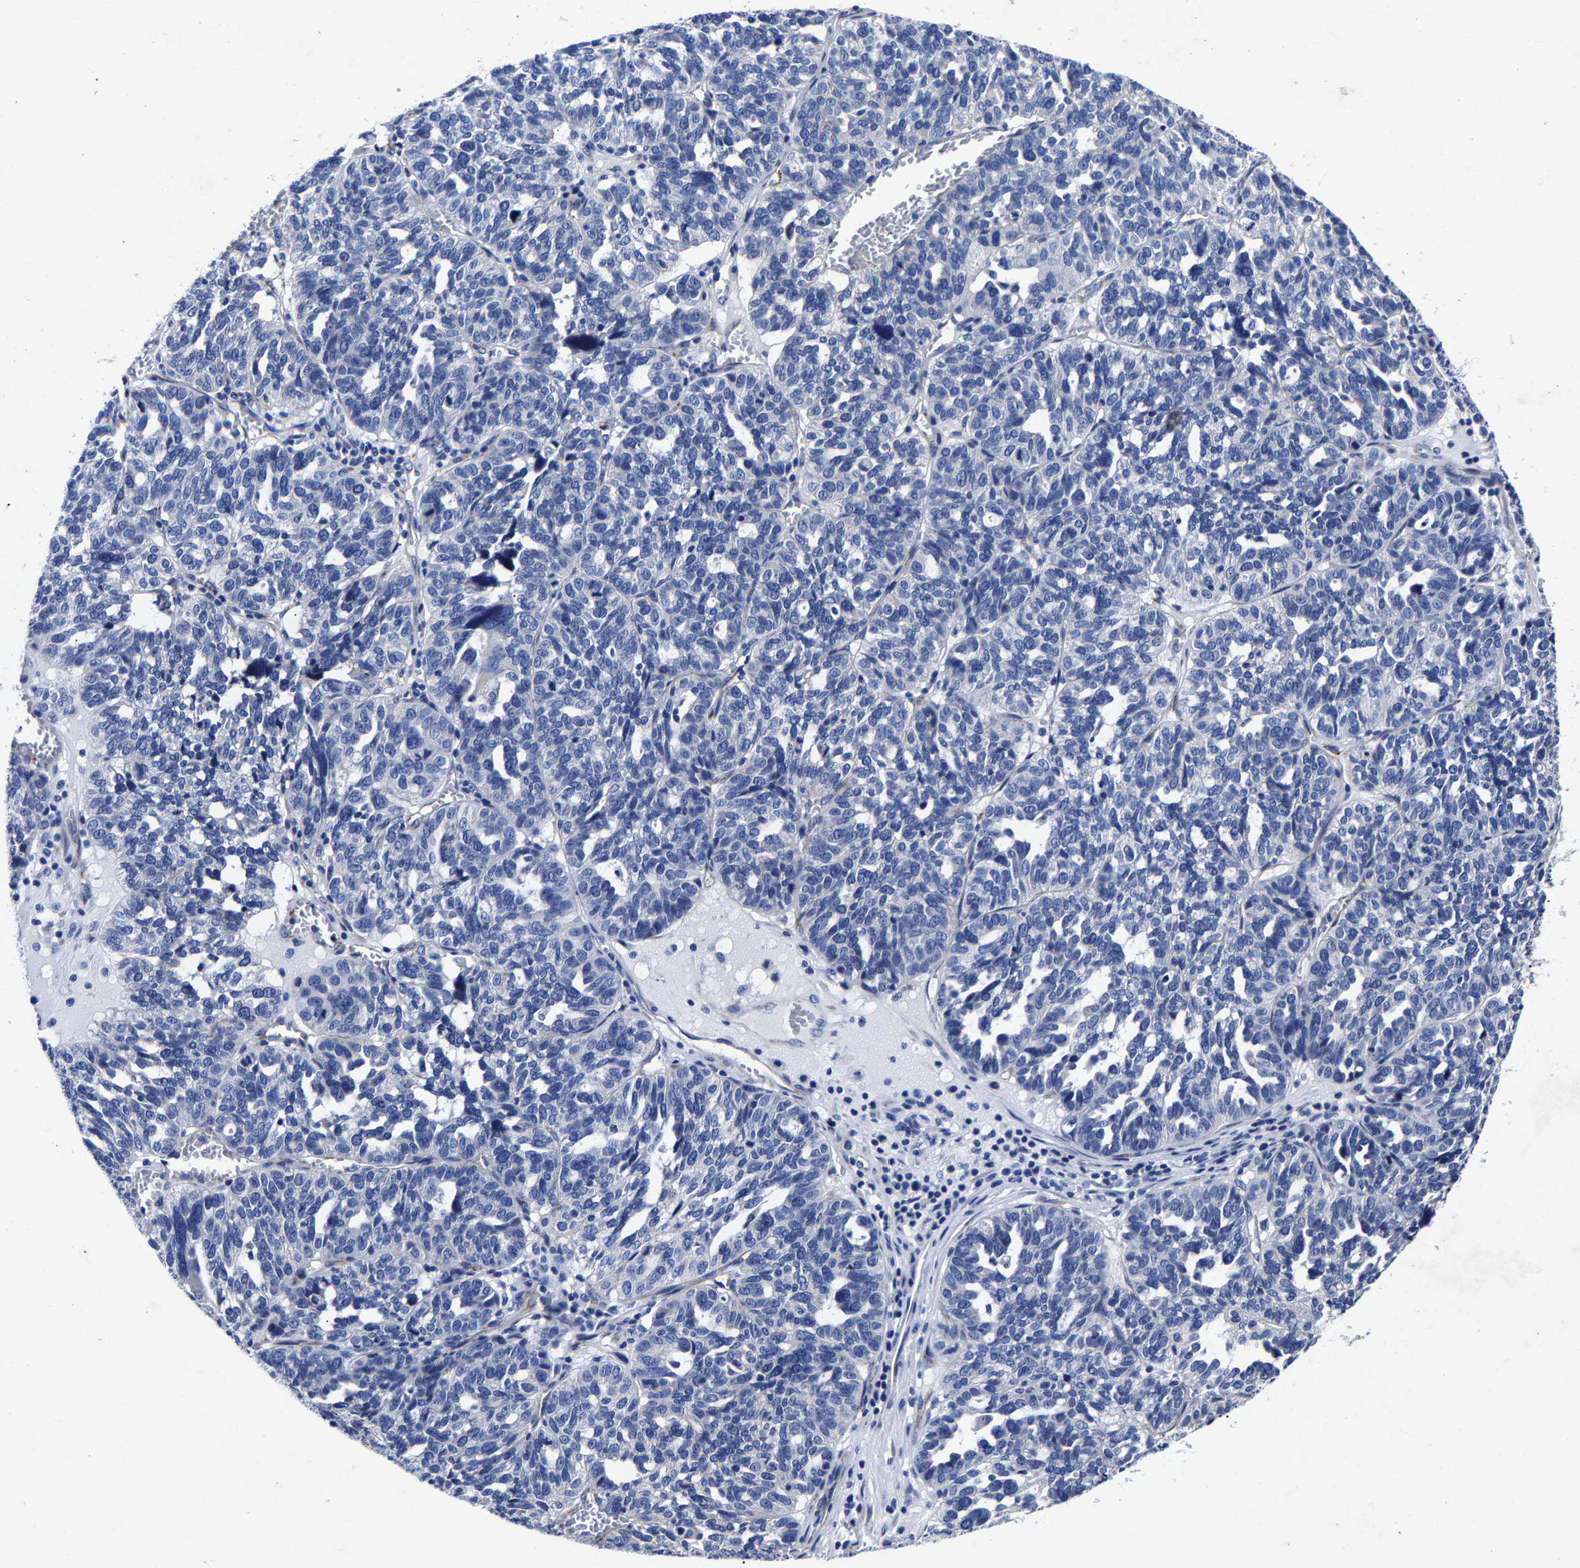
{"staining": {"intensity": "negative", "quantity": "none", "location": "none"}, "tissue": "ovarian cancer", "cell_type": "Tumor cells", "image_type": "cancer", "snomed": [{"axis": "morphology", "description": "Cystadenocarcinoma, serous, NOS"}, {"axis": "topography", "description": "Ovary"}], "caption": "Immunohistochemistry photomicrograph of neoplastic tissue: human ovarian cancer (serous cystadenocarcinoma) stained with DAB shows no significant protein positivity in tumor cells.", "gene": "AASS", "patient": {"sex": "female", "age": 59}}